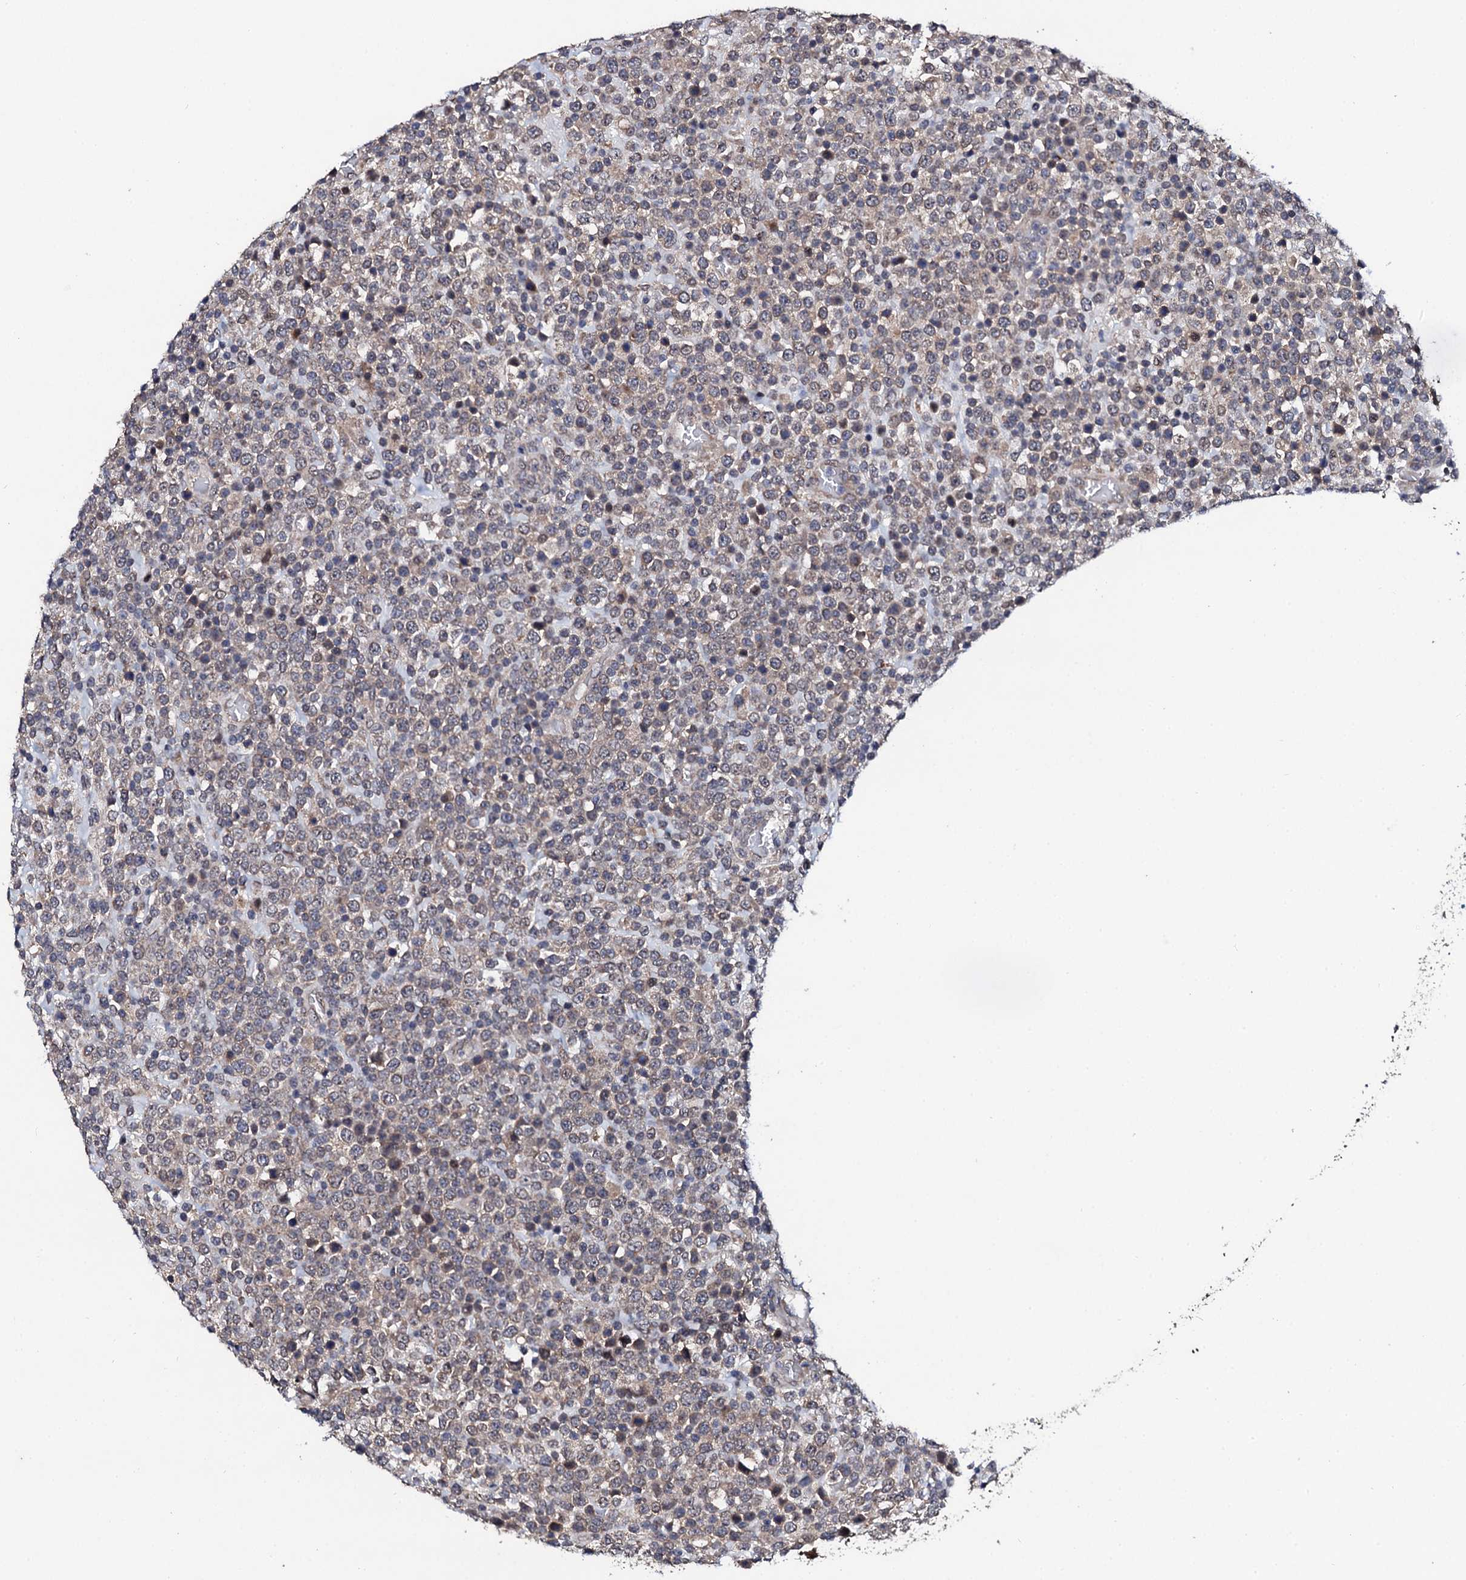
{"staining": {"intensity": "weak", "quantity": "25%-75%", "location": "cytoplasmic/membranous"}, "tissue": "lymphoma", "cell_type": "Tumor cells", "image_type": "cancer", "snomed": [{"axis": "morphology", "description": "Malignant lymphoma, non-Hodgkin's type, High grade"}, {"axis": "topography", "description": "Colon"}], "caption": "Lymphoma tissue exhibits weak cytoplasmic/membranous expression in about 25%-75% of tumor cells", "gene": "IP6K1", "patient": {"sex": "female", "age": 53}}